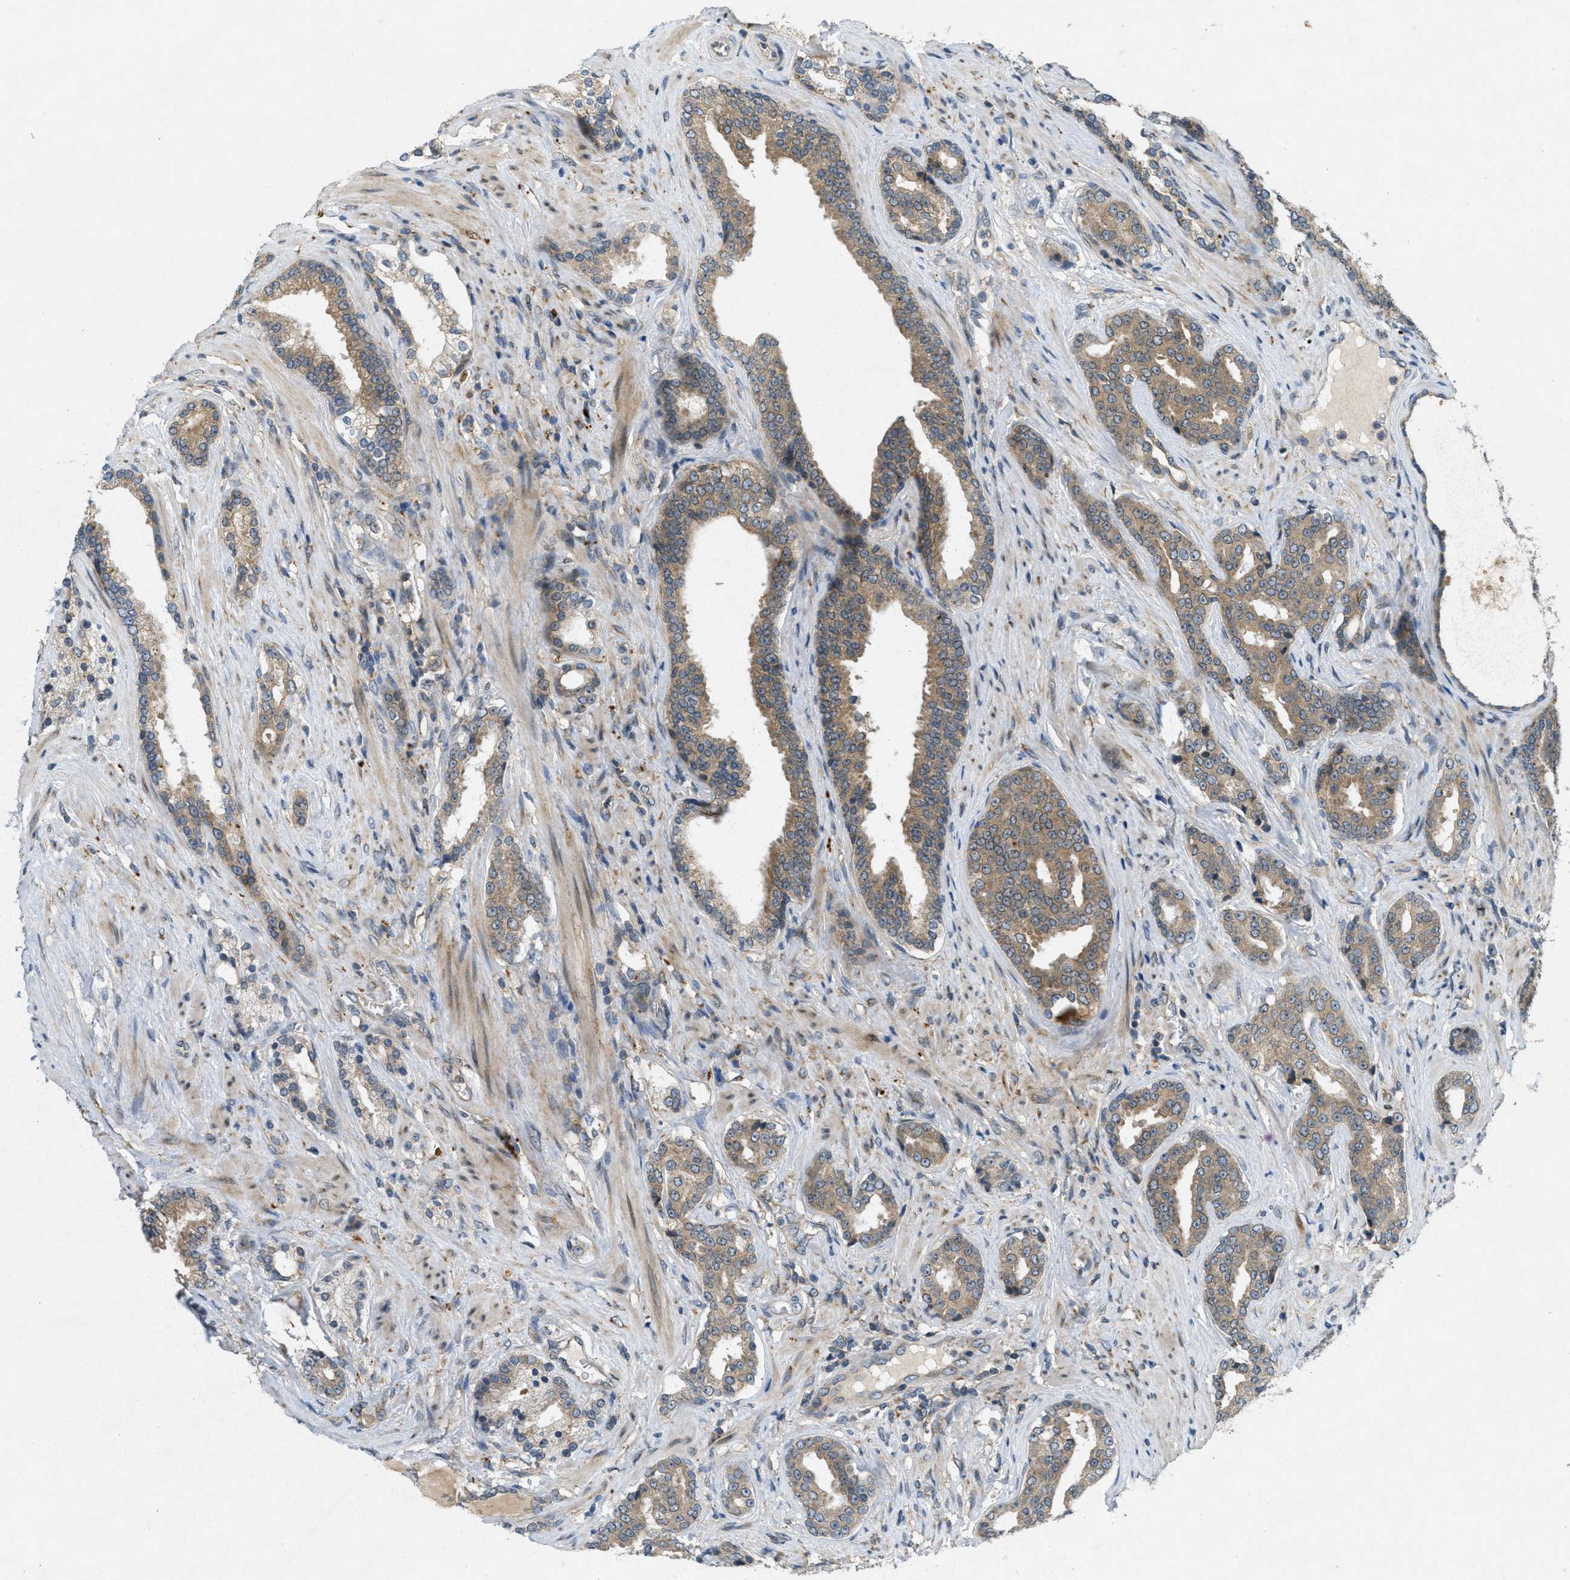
{"staining": {"intensity": "moderate", "quantity": ">75%", "location": "cytoplasmic/membranous"}, "tissue": "prostate cancer", "cell_type": "Tumor cells", "image_type": "cancer", "snomed": [{"axis": "morphology", "description": "Adenocarcinoma, High grade"}, {"axis": "topography", "description": "Prostate"}], "caption": "Immunohistochemistry photomicrograph of adenocarcinoma (high-grade) (prostate) stained for a protein (brown), which reveals medium levels of moderate cytoplasmic/membranous expression in approximately >75% of tumor cells.", "gene": "SIGMAR1", "patient": {"sex": "male", "age": 71}}